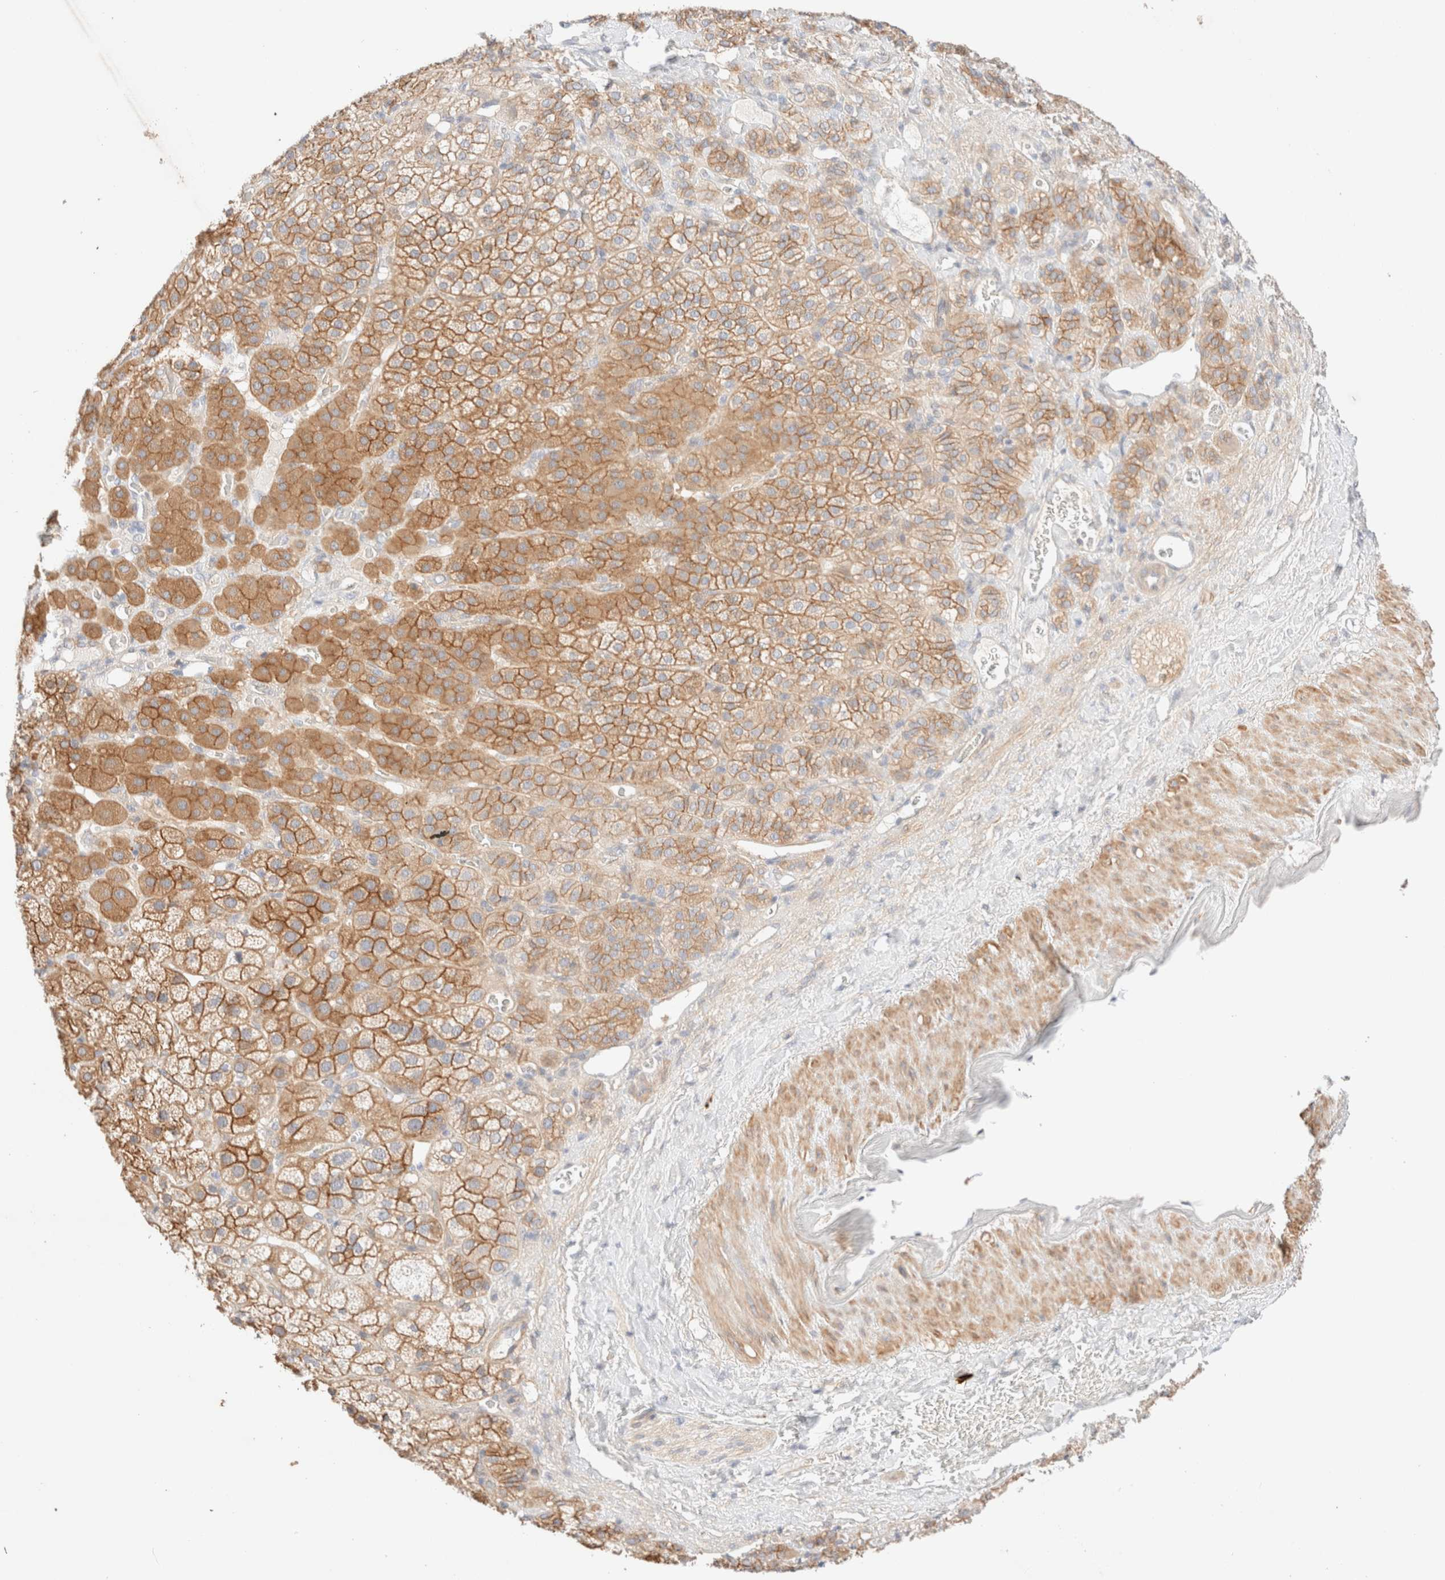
{"staining": {"intensity": "moderate", "quantity": ">75%", "location": "cytoplasmic/membranous"}, "tissue": "adrenal gland", "cell_type": "Glandular cells", "image_type": "normal", "snomed": [{"axis": "morphology", "description": "Normal tissue, NOS"}, {"axis": "topography", "description": "Adrenal gland"}], "caption": "Protein expression by immunohistochemistry (IHC) displays moderate cytoplasmic/membranous expression in about >75% of glandular cells in unremarkable adrenal gland.", "gene": "NIBAN2", "patient": {"sex": "male", "age": 57}}